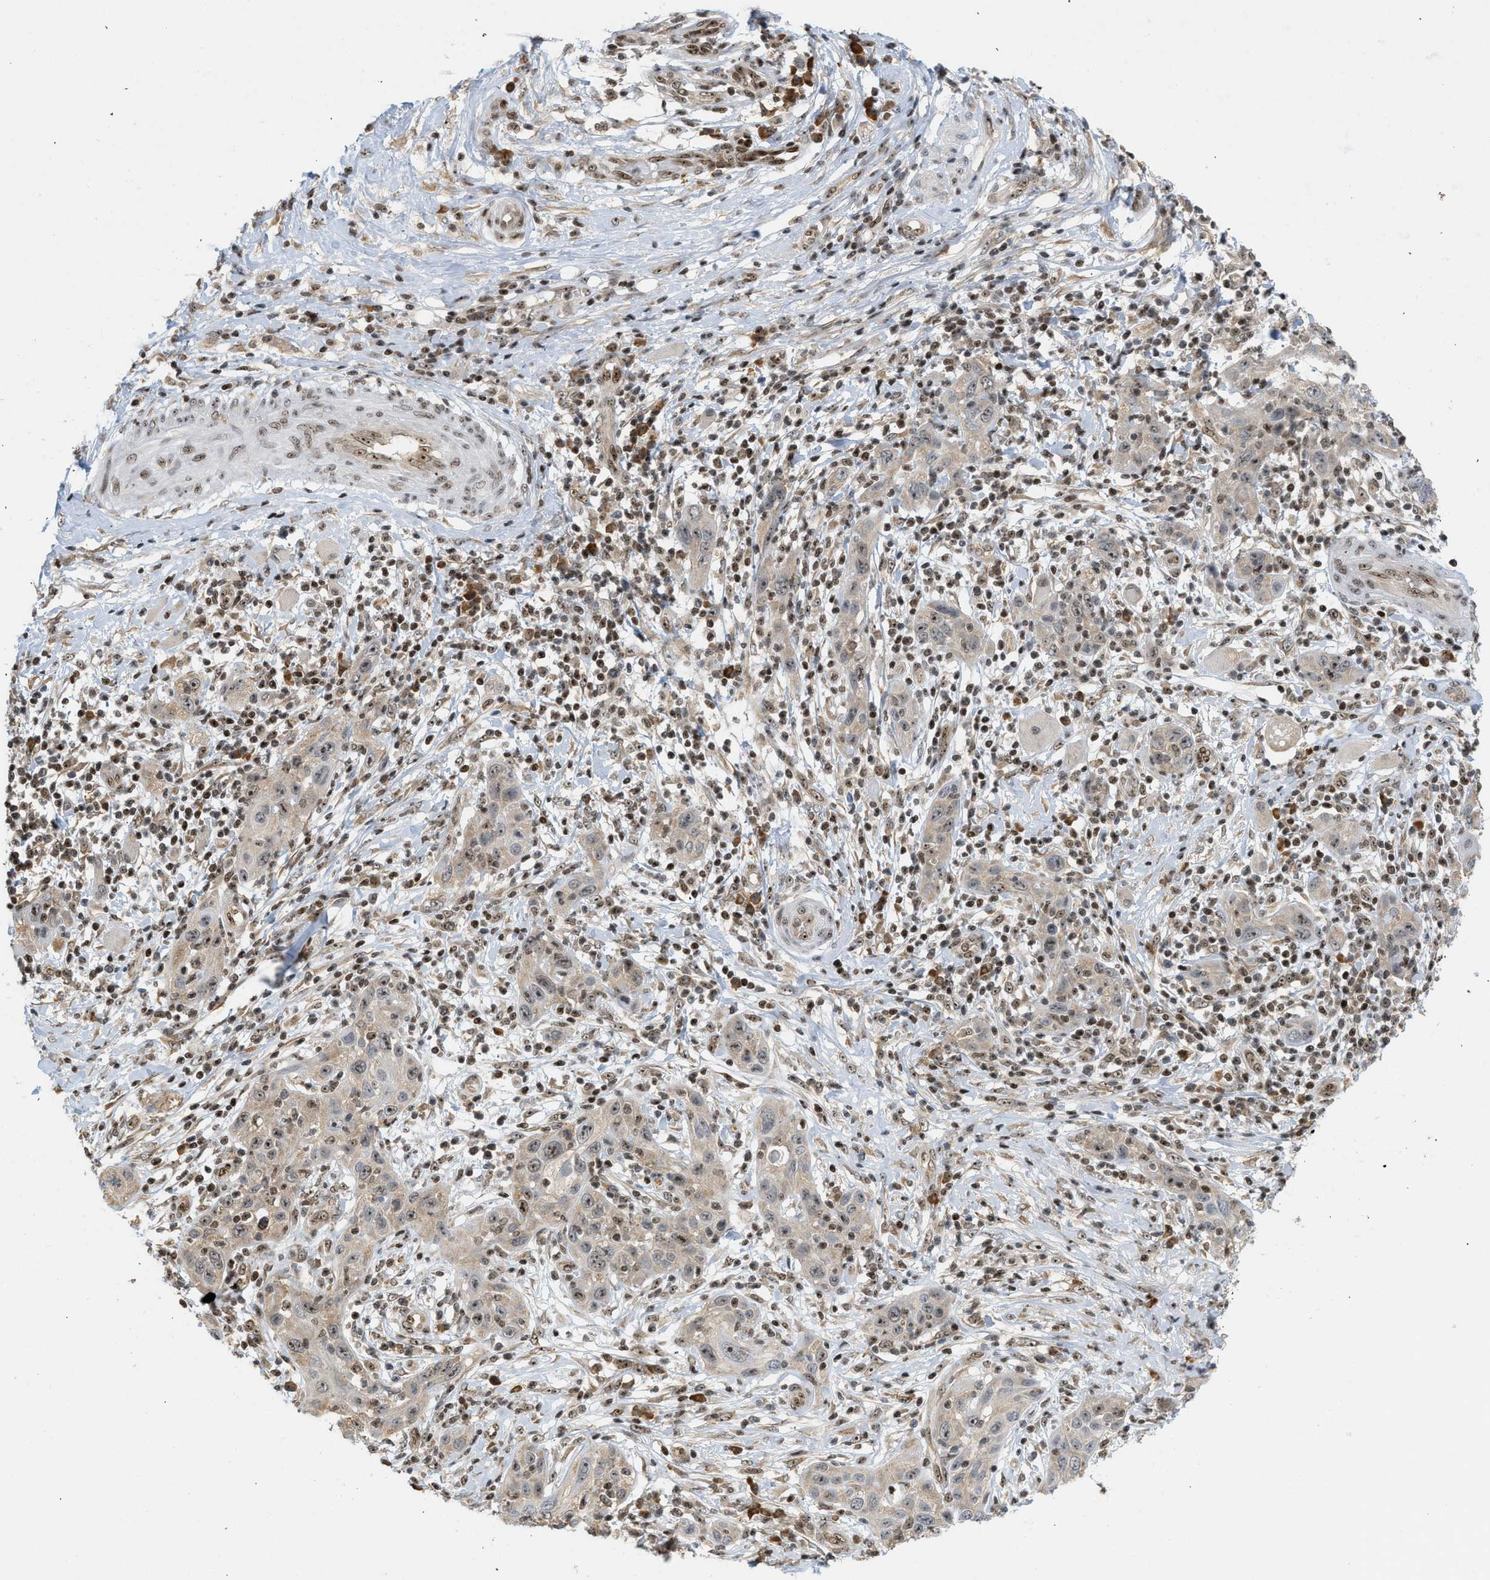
{"staining": {"intensity": "moderate", "quantity": "25%-75%", "location": "nuclear"}, "tissue": "skin cancer", "cell_type": "Tumor cells", "image_type": "cancer", "snomed": [{"axis": "morphology", "description": "Squamous cell carcinoma, NOS"}, {"axis": "topography", "description": "Skin"}], "caption": "Protein expression by immunohistochemistry (IHC) exhibits moderate nuclear staining in approximately 25%-75% of tumor cells in skin squamous cell carcinoma.", "gene": "ZNF22", "patient": {"sex": "female", "age": 88}}